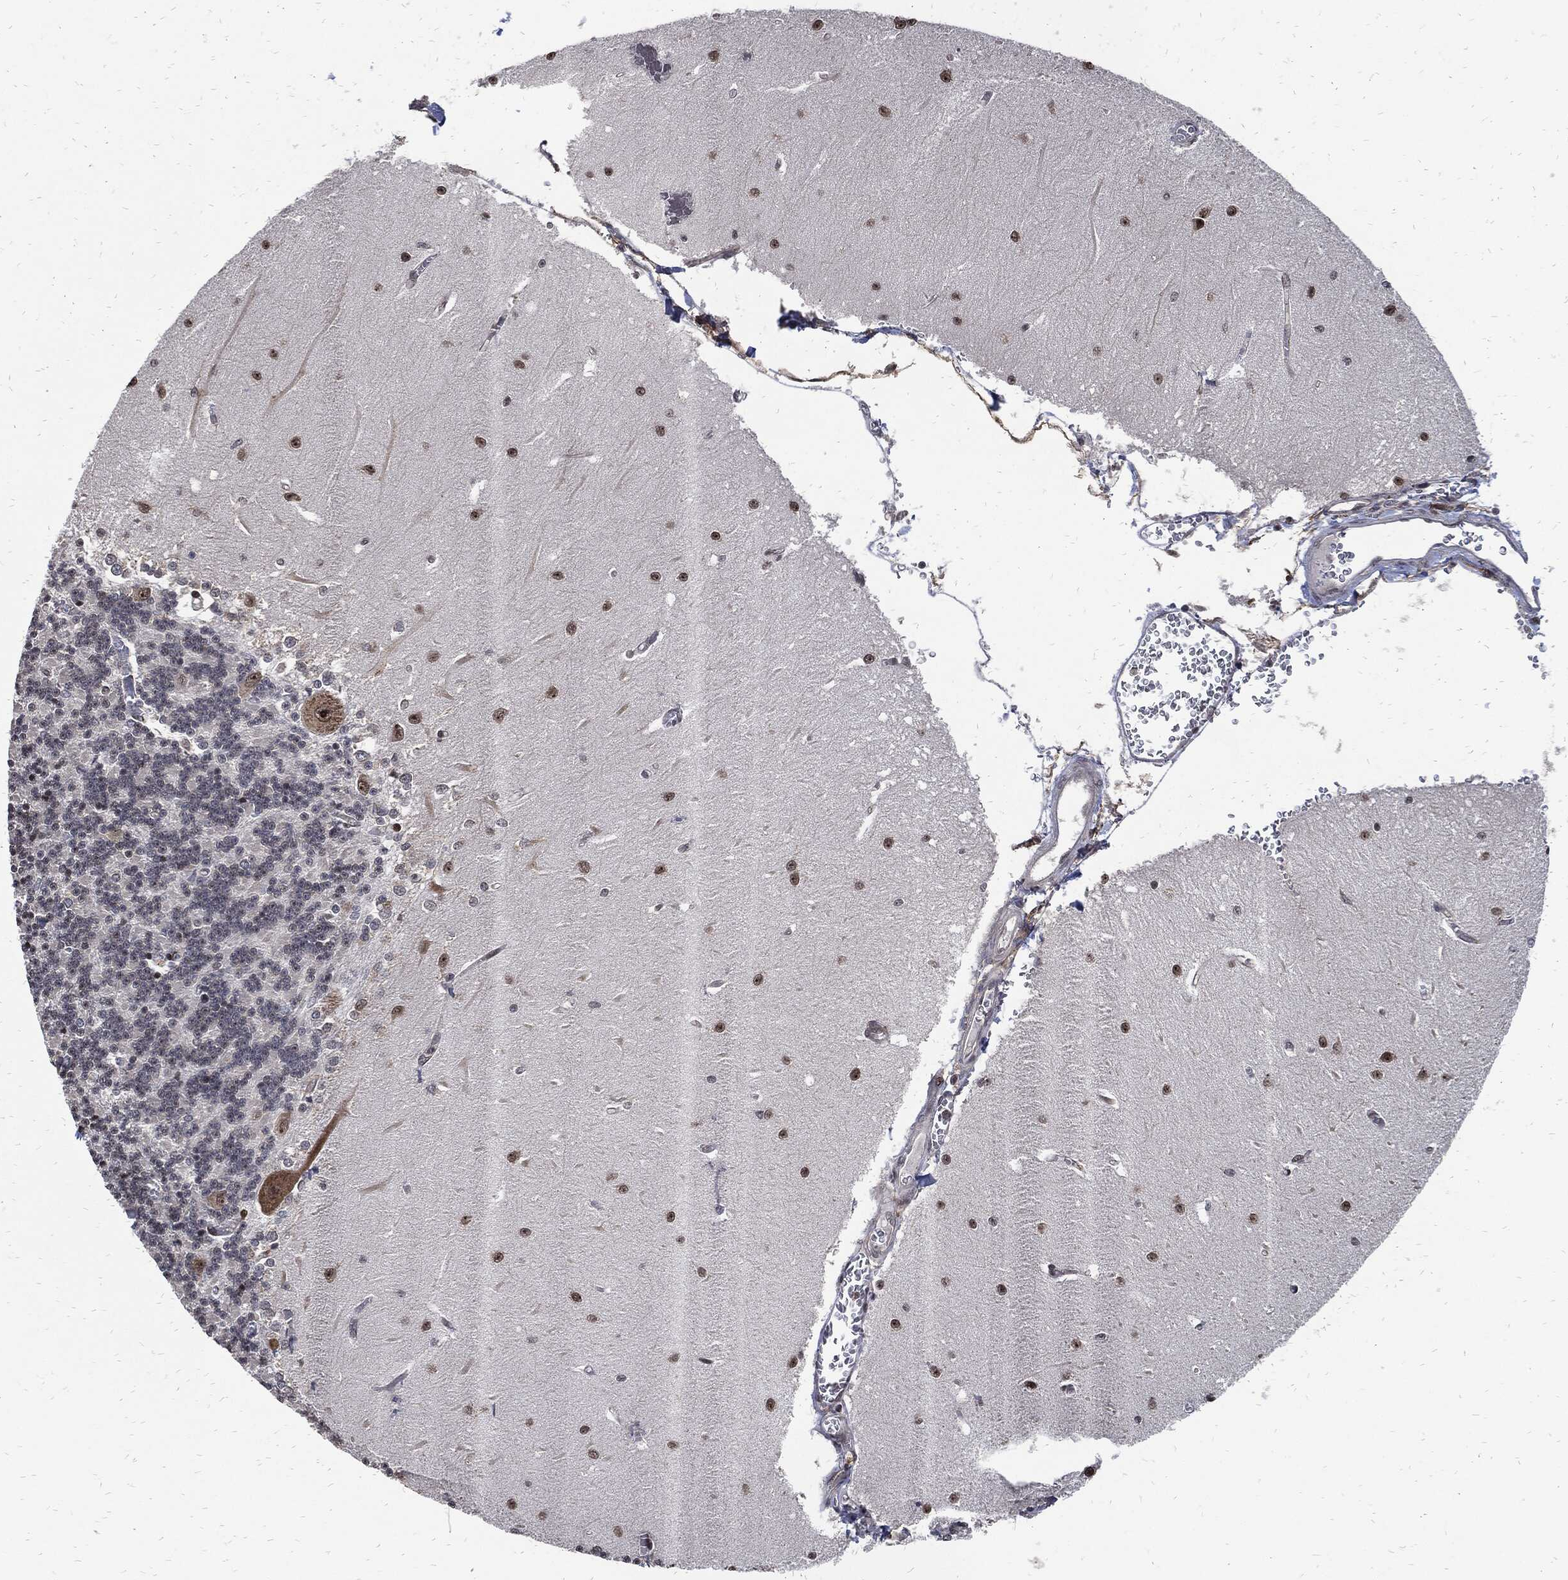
{"staining": {"intensity": "moderate", "quantity": "<25%", "location": "nuclear"}, "tissue": "cerebellum", "cell_type": "Cells in granular layer", "image_type": "normal", "snomed": [{"axis": "morphology", "description": "Normal tissue, NOS"}, {"axis": "topography", "description": "Cerebellum"}], "caption": "Human cerebellum stained for a protein (brown) demonstrates moderate nuclear positive positivity in approximately <25% of cells in granular layer.", "gene": "ZNF775", "patient": {"sex": "male", "age": 37}}